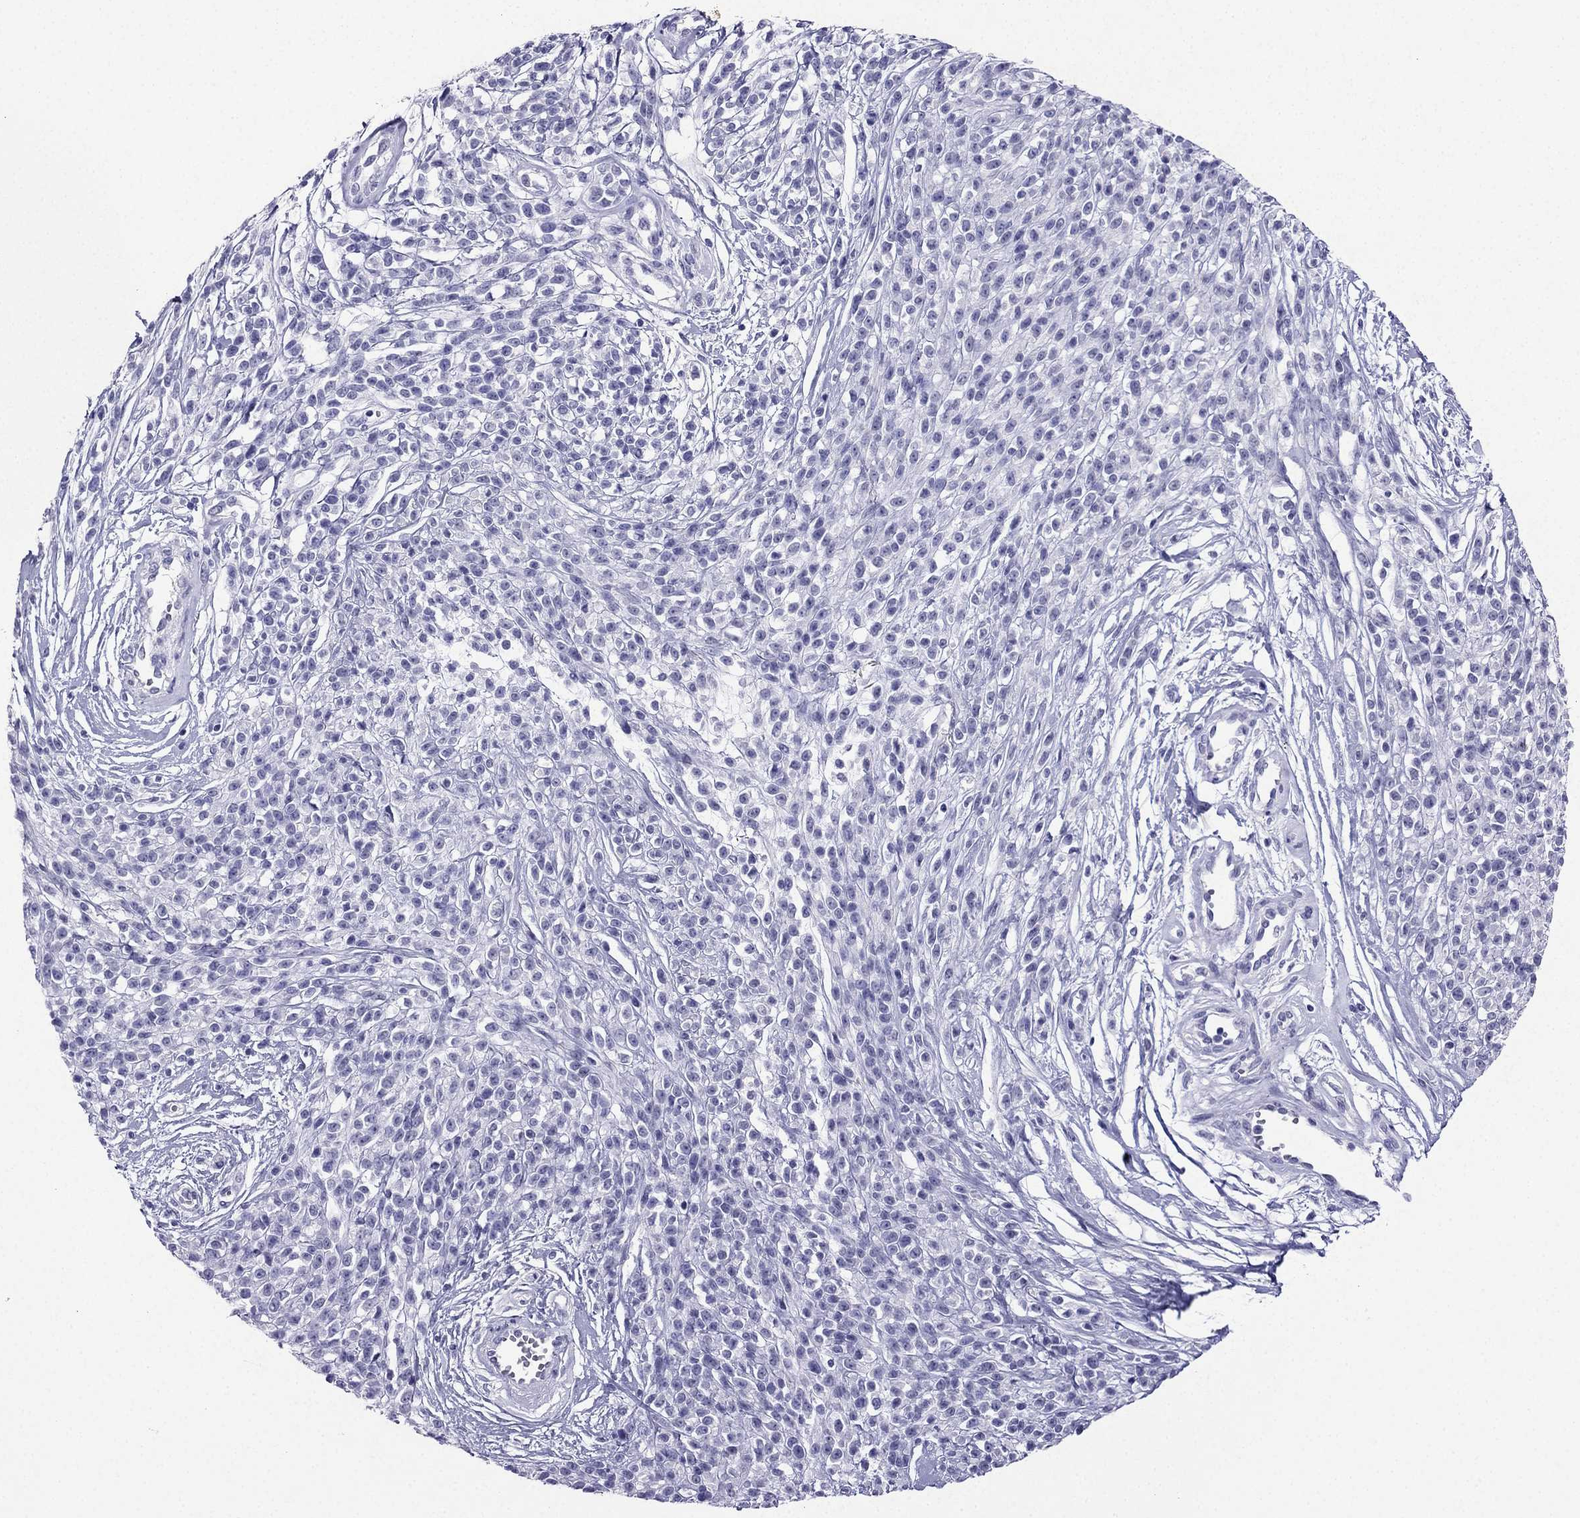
{"staining": {"intensity": "negative", "quantity": "none", "location": "none"}, "tissue": "melanoma", "cell_type": "Tumor cells", "image_type": "cancer", "snomed": [{"axis": "morphology", "description": "Malignant melanoma, NOS"}, {"axis": "topography", "description": "Skin"}, {"axis": "topography", "description": "Skin of trunk"}], "caption": "An image of human melanoma is negative for staining in tumor cells.", "gene": "KCNJ10", "patient": {"sex": "male", "age": 74}}